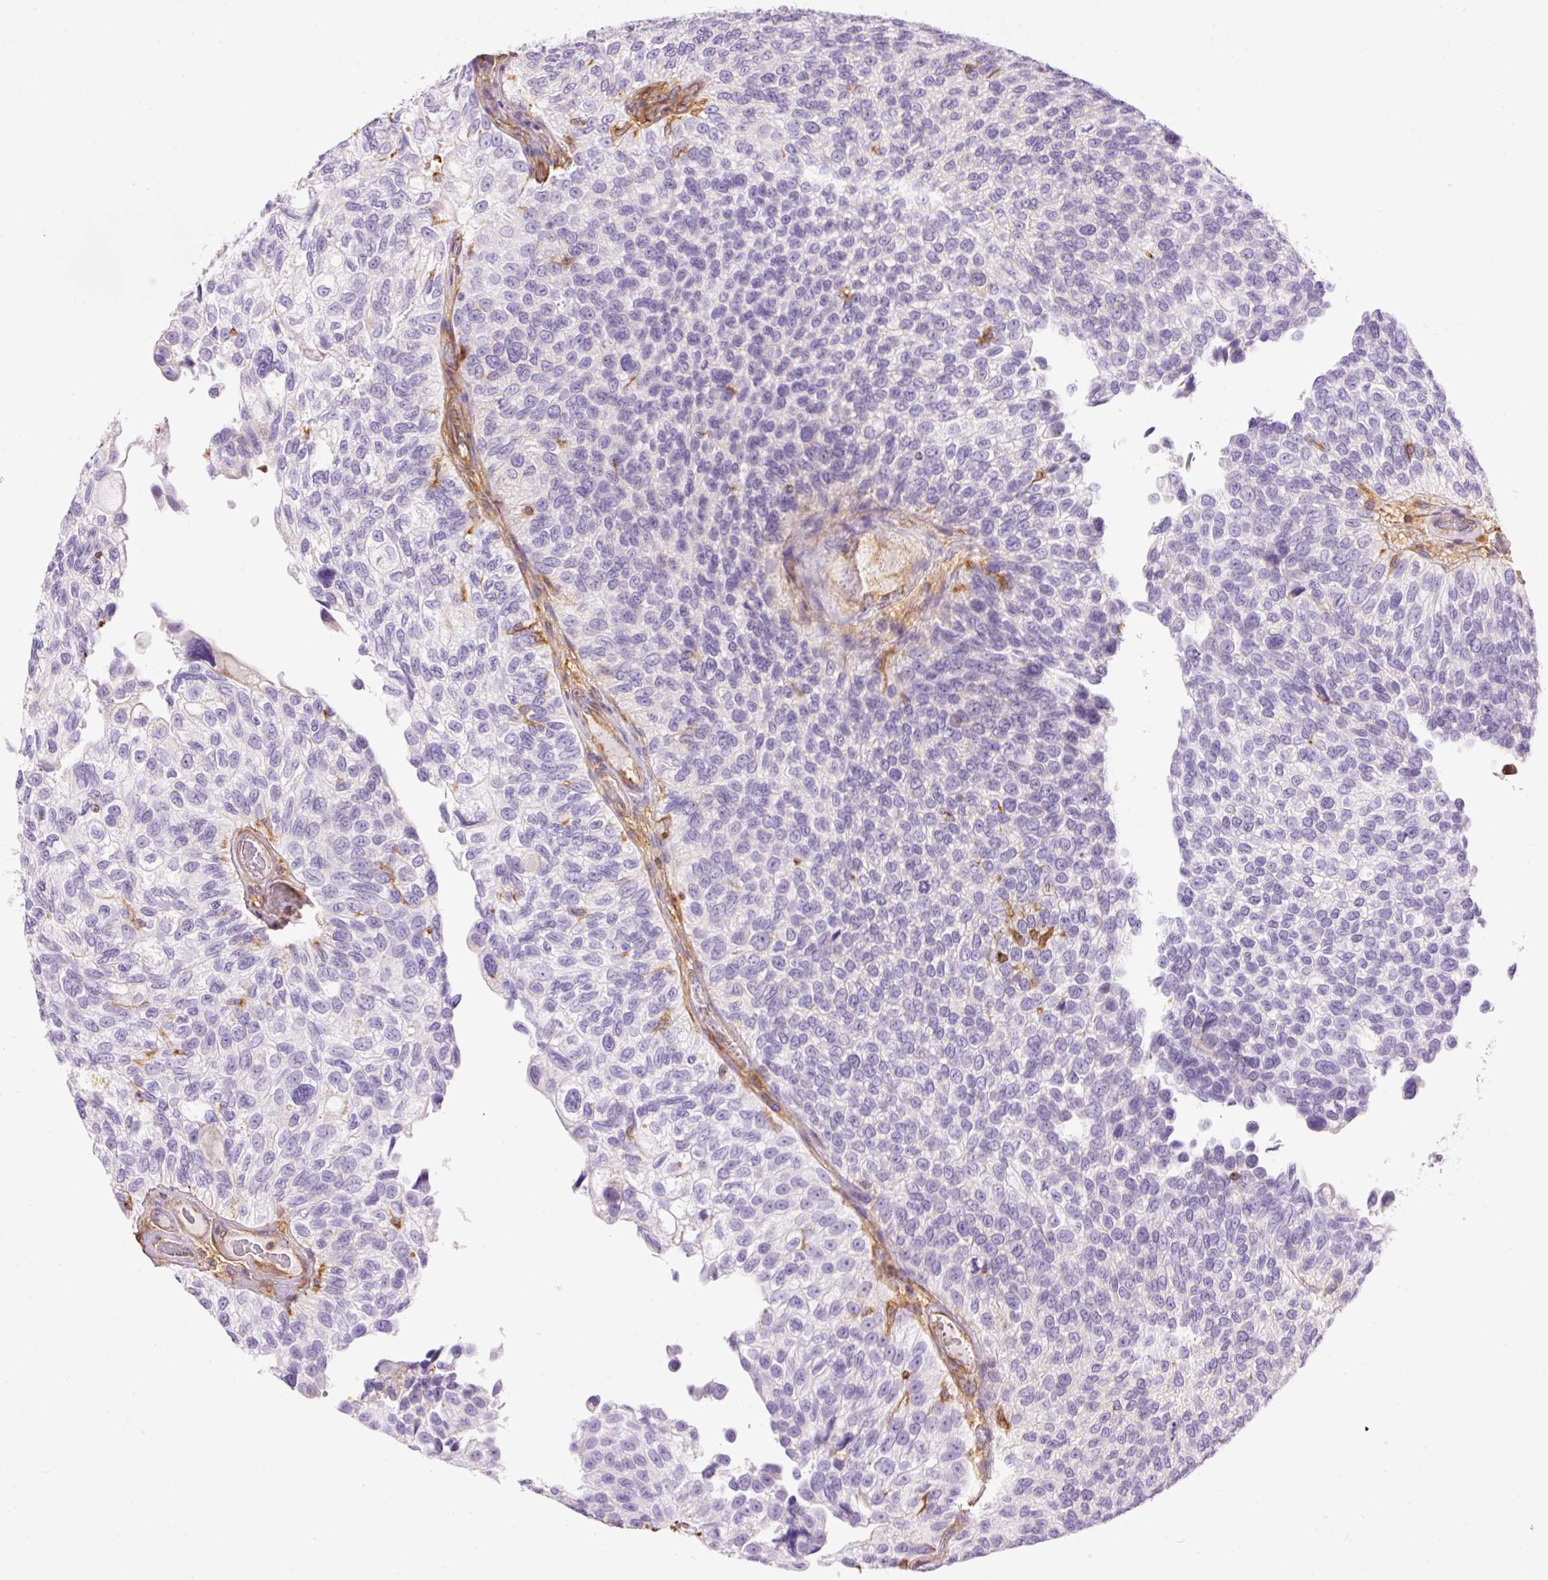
{"staining": {"intensity": "negative", "quantity": "none", "location": "none"}, "tissue": "urothelial cancer", "cell_type": "Tumor cells", "image_type": "cancer", "snomed": [{"axis": "morphology", "description": "Urothelial carcinoma, NOS"}, {"axis": "topography", "description": "Urinary bladder"}], "caption": "Human transitional cell carcinoma stained for a protein using immunohistochemistry shows no positivity in tumor cells.", "gene": "IL10RB", "patient": {"sex": "male", "age": 87}}